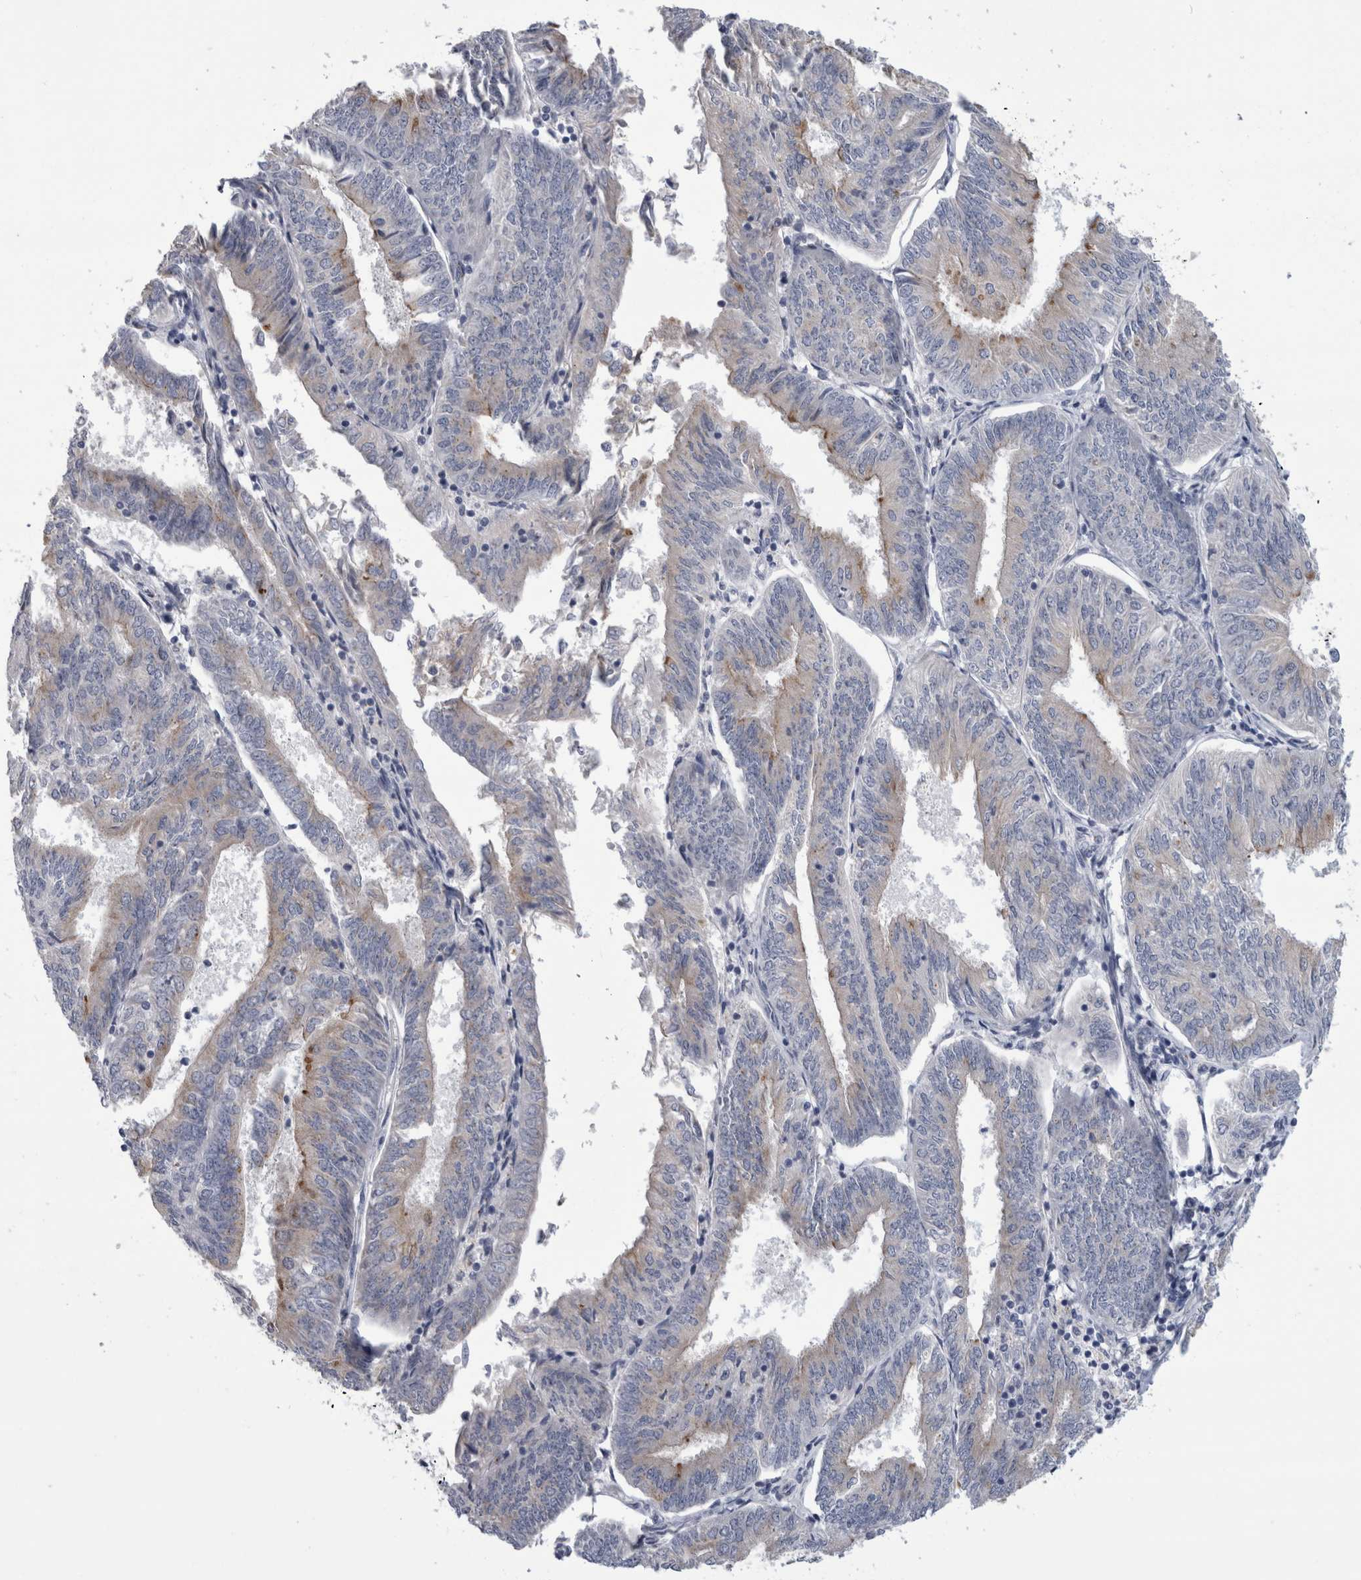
{"staining": {"intensity": "weak", "quantity": "25%-75%", "location": "cytoplasmic/membranous"}, "tissue": "endometrial cancer", "cell_type": "Tumor cells", "image_type": "cancer", "snomed": [{"axis": "morphology", "description": "Adenocarcinoma, NOS"}, {"axis": "topography", "description": "Endometrium"}], "caption": "Endometrial cancer tissue displays weak cytoplasmic/membranous staining in approximately 25%-75% of tumor cells The staining was performed using DAB, with brown indicating positive protein expression. Nuclei are stained blue with hematoxylin.", "gene": "AKAP9", "patient": {"sex": "female", "age": 58}}